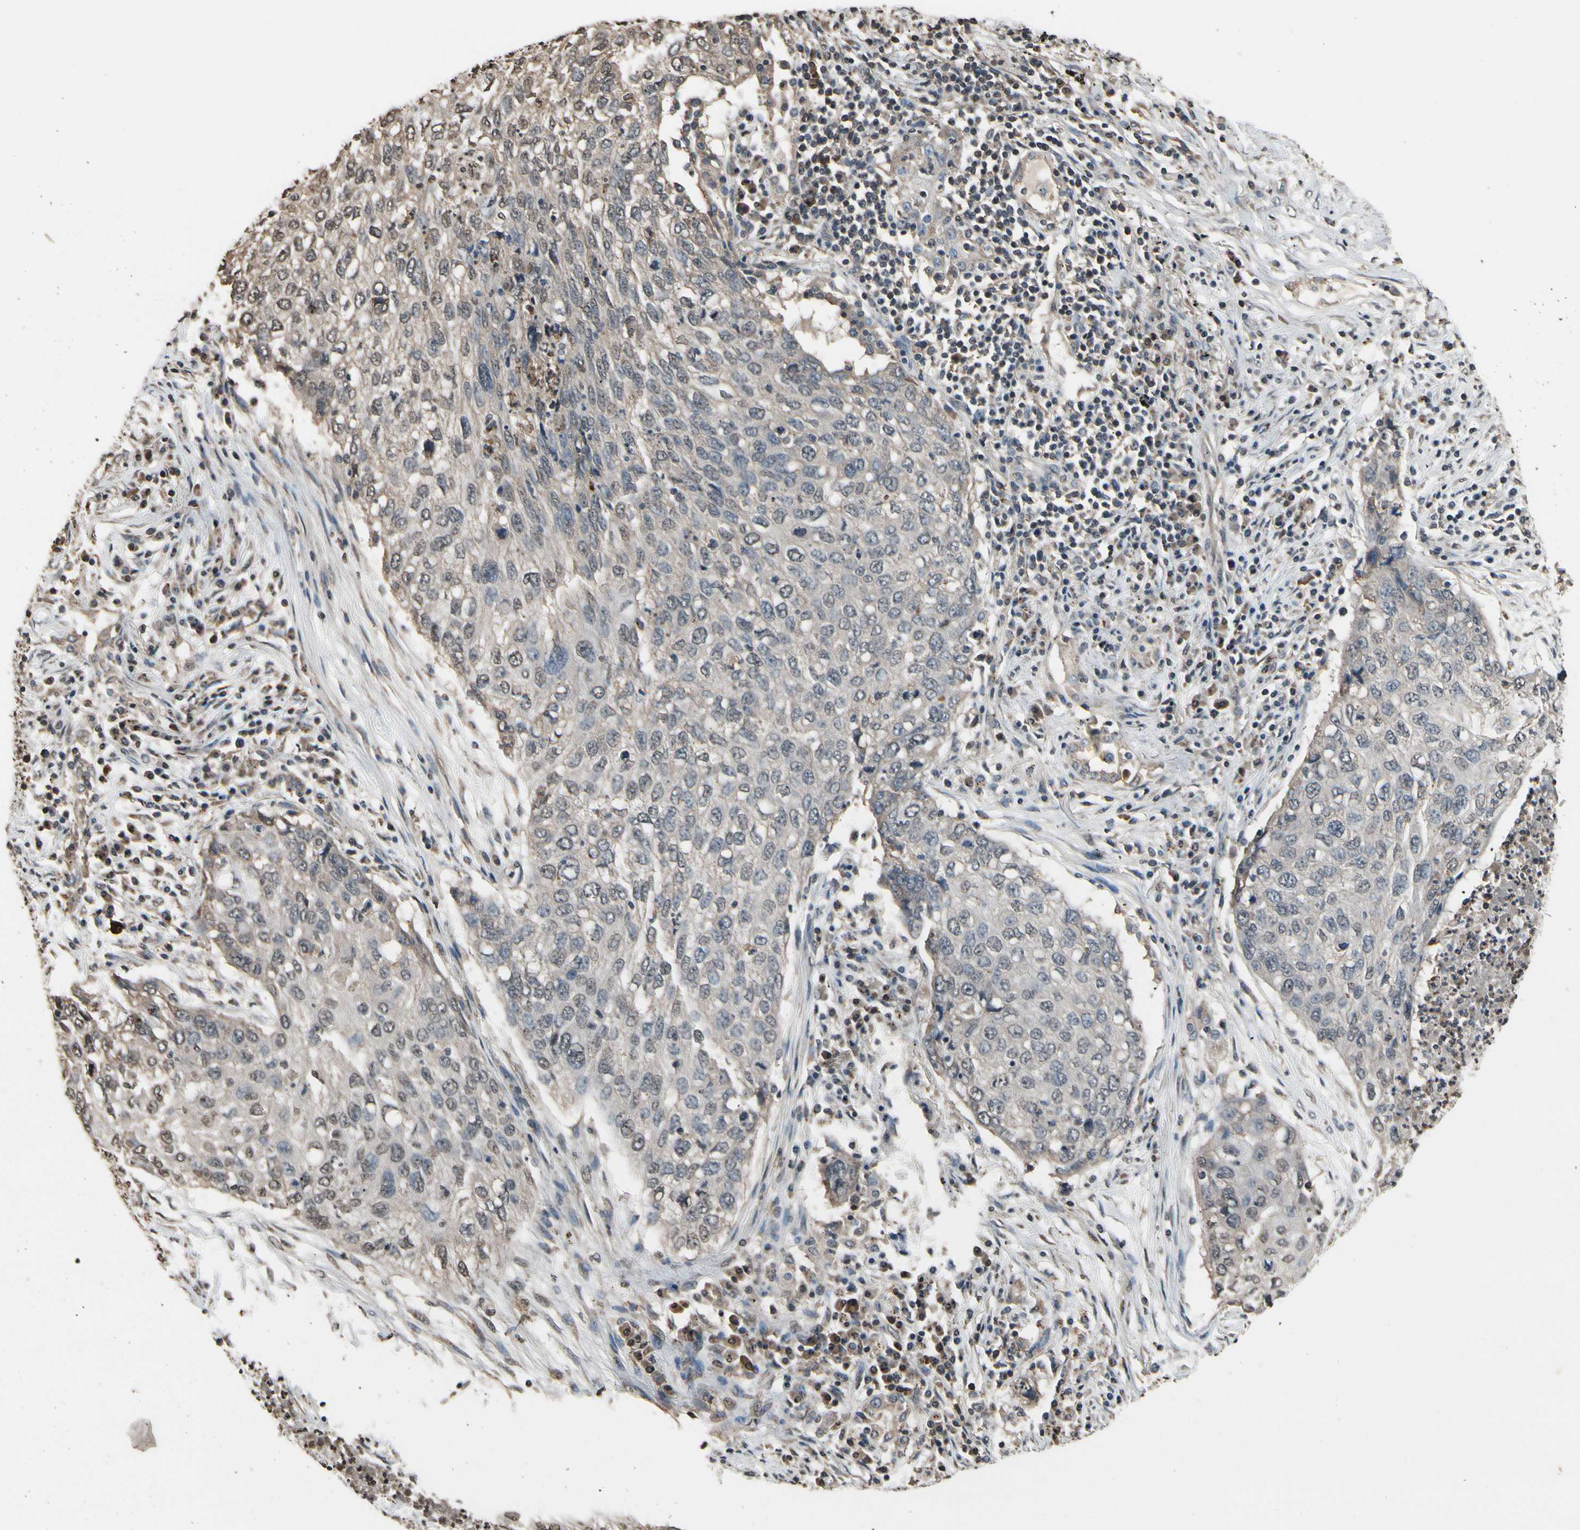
{"staining": {"intensity": "negative", "quantity": "none", "location": "none"}, "tissue": "lung cancer", "cell_type": "Tumor cells", "image_type": "cancer", "snomed": [{"axis": "morphology", "description": "Squamous cell carcinoma, NOS"}, {"axis": "topography", "description": "Lung"}], "caption": "High power microscopy image of an IHC image of lung cancer, revealing no significant expression in tumor cells.", "gene": "HIPK2", "patient": {"sex": "female", "age": 63}}